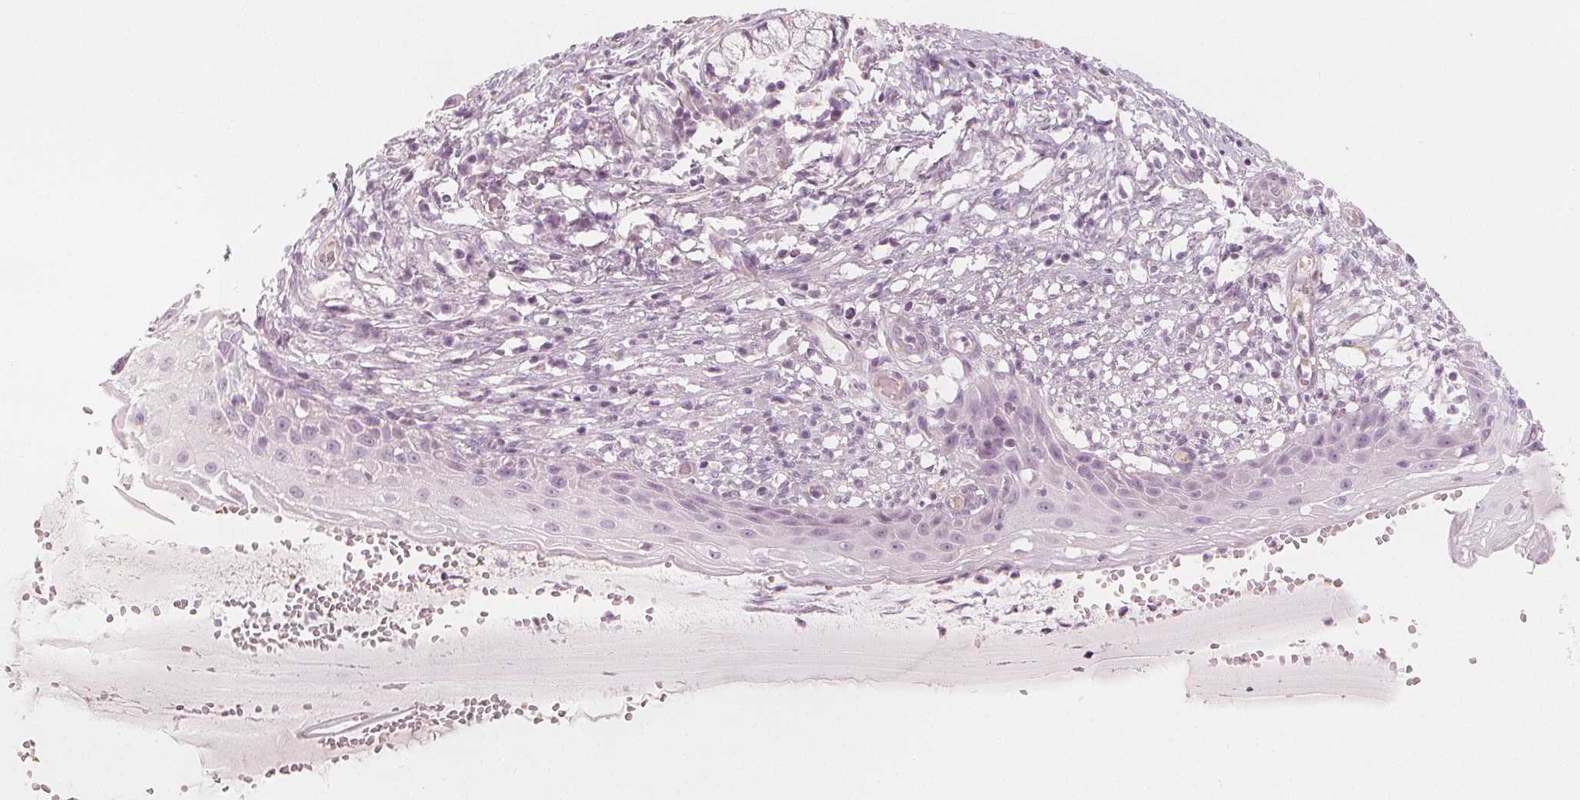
{"staining": {"intensity": "negative", "quantity": "none", "location": "none"}, "tissue": "cervix", "cell_type": "Glandular cells", "image_type": "normal", "snomed": [{"axis": "morphology", "description": "Normal tissue, NOS"}, {"axis": "topography", "description": "Cervix"}], "caption": "An image of cervix stained for a protein reveals no brown staining in glandular cells.", "gene": "MAP1A", "patient": {"sex": "female", "age": 37}}